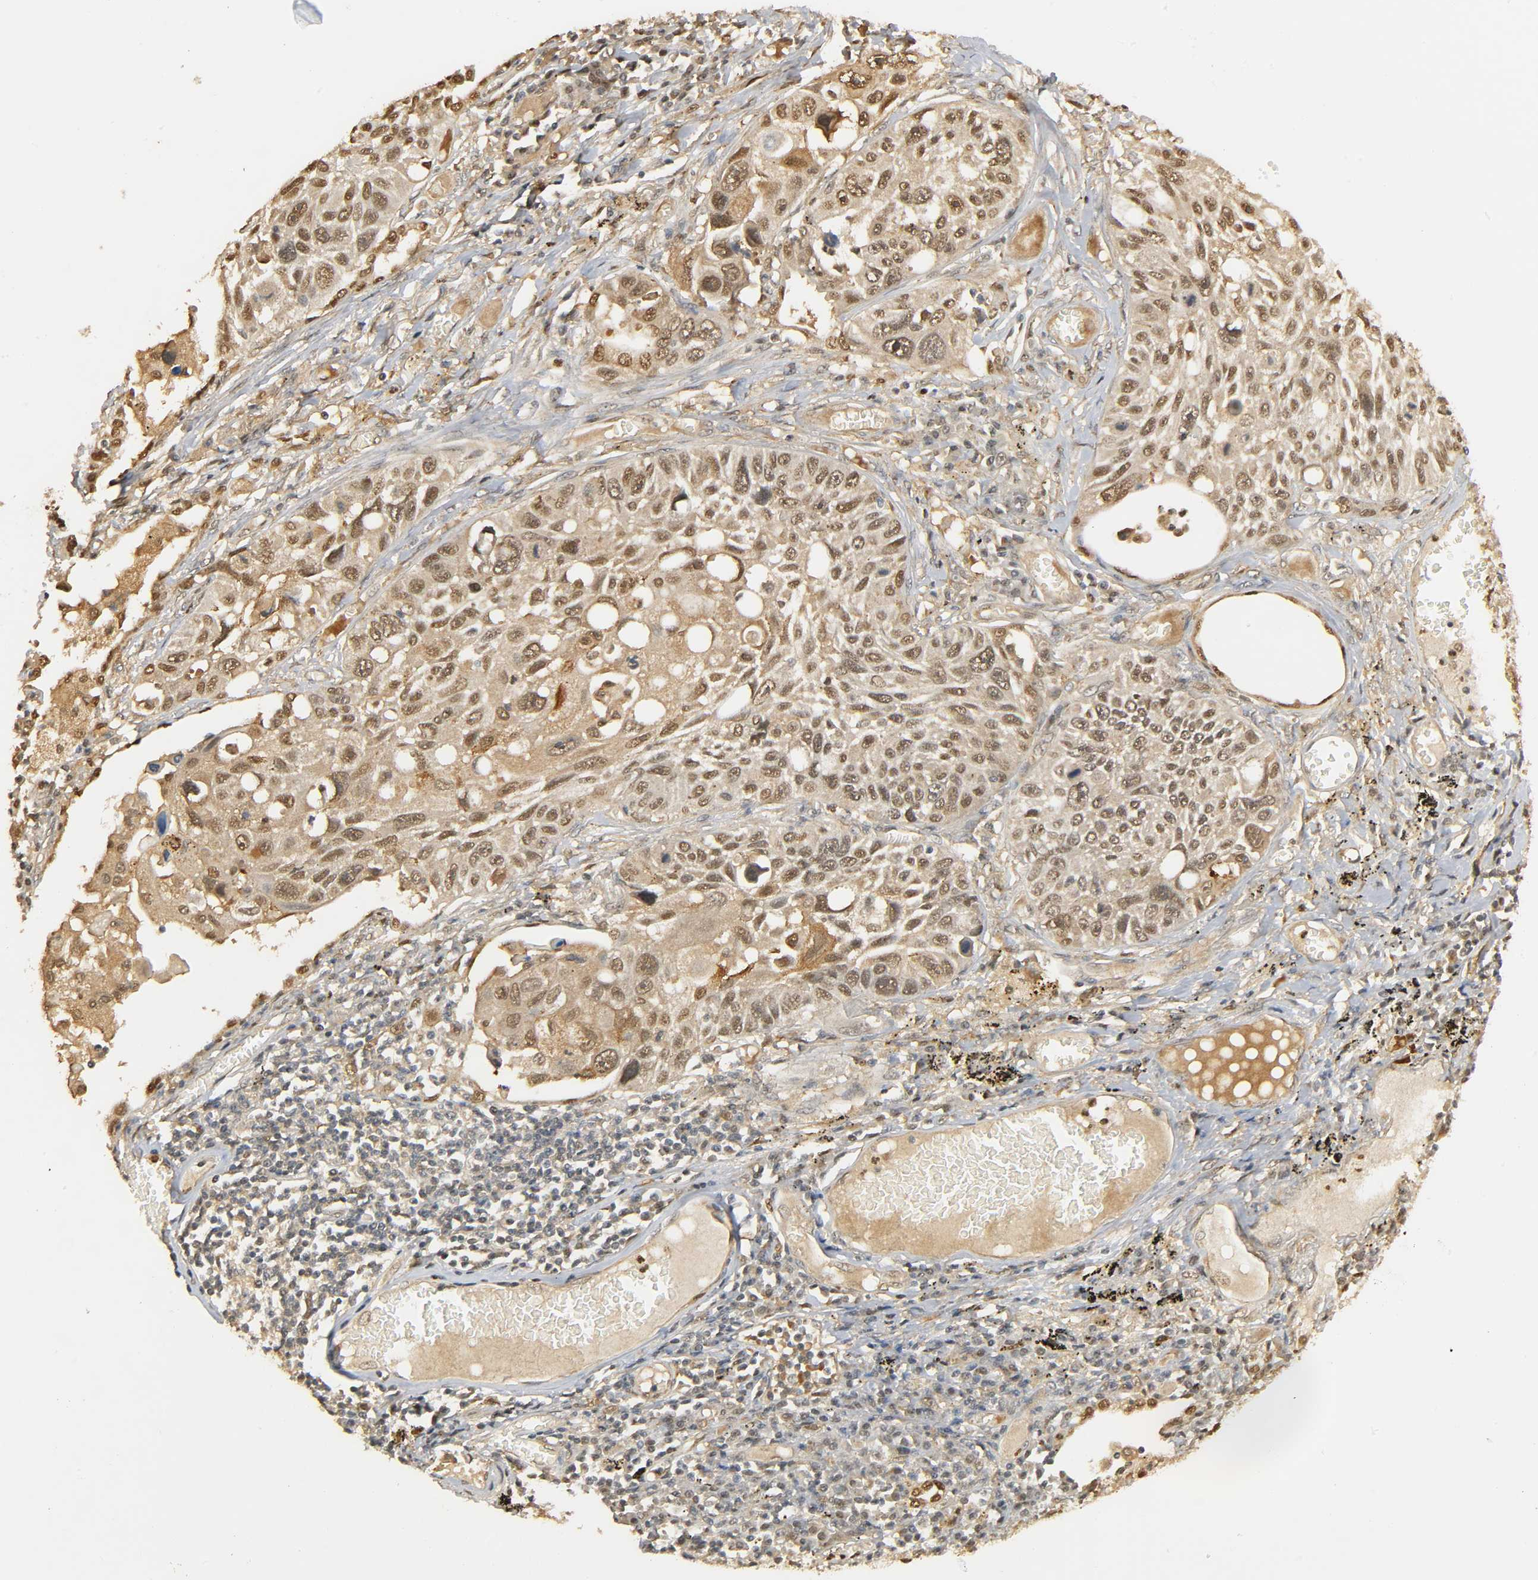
{"staining": {"intensity": "moderate", "quantity": ">75%", "location": "cytoplasmic/membranous,nuclear"}, "tissue": "lung cancer", "cell_type": "Tumor cells", "image_type": "cancer", "snomed": [{"axis": "morphology", "description": "Squamous cell carcinoma, NOS"}, {"axis": "topography", "description": "Lung"}], "caption": "IHC (DAB) staining of human lung squamous cell carcinoma displays moderate cytoplasmic/membranous and nuclear protein staining in approximately >75% of tumor cells.", "gene": "ZFPM2", "patient": {"sex": "male", "age": 71}}